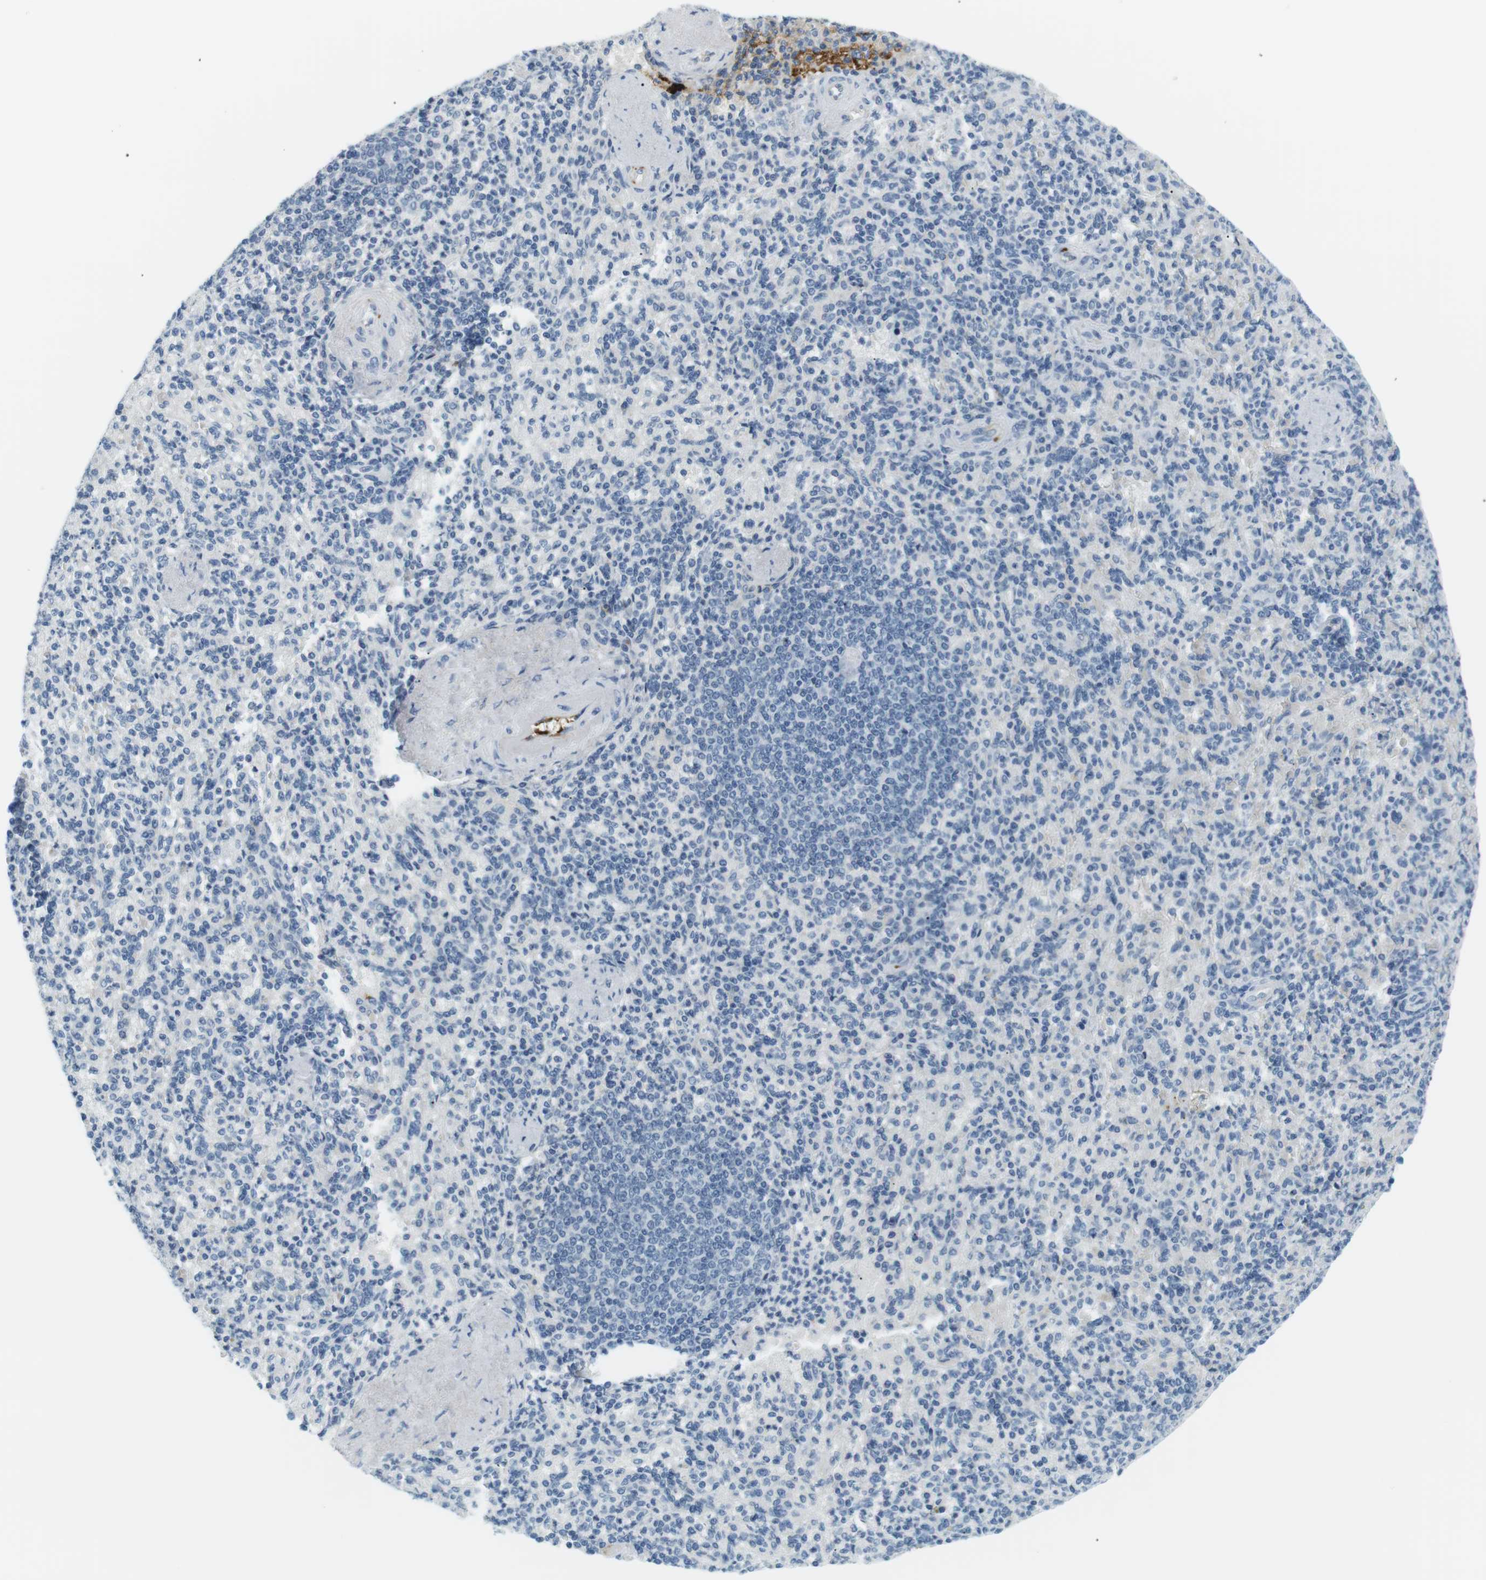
{"staining": {"intensity": "weak", "quantity": "<25%", "location": "cytoplasmic/membranous"}, "tissue": "spleen", "cell_type": "Cells in red pulp", "image_type": "normal", "snomed": [{"axis": "morphology", "description": "Normal tissue, NOS"}, {"axis": "topography", "description": "Spleen"}], "caption": "Immunohistochemistry photomicrograph of benign human spleen stained for a protein (brown), which displays no expression in cells in red pulp. Nuclei are stained in blue.", "gene": "APOB", "patient": {"sex": "female", "age": 74}}